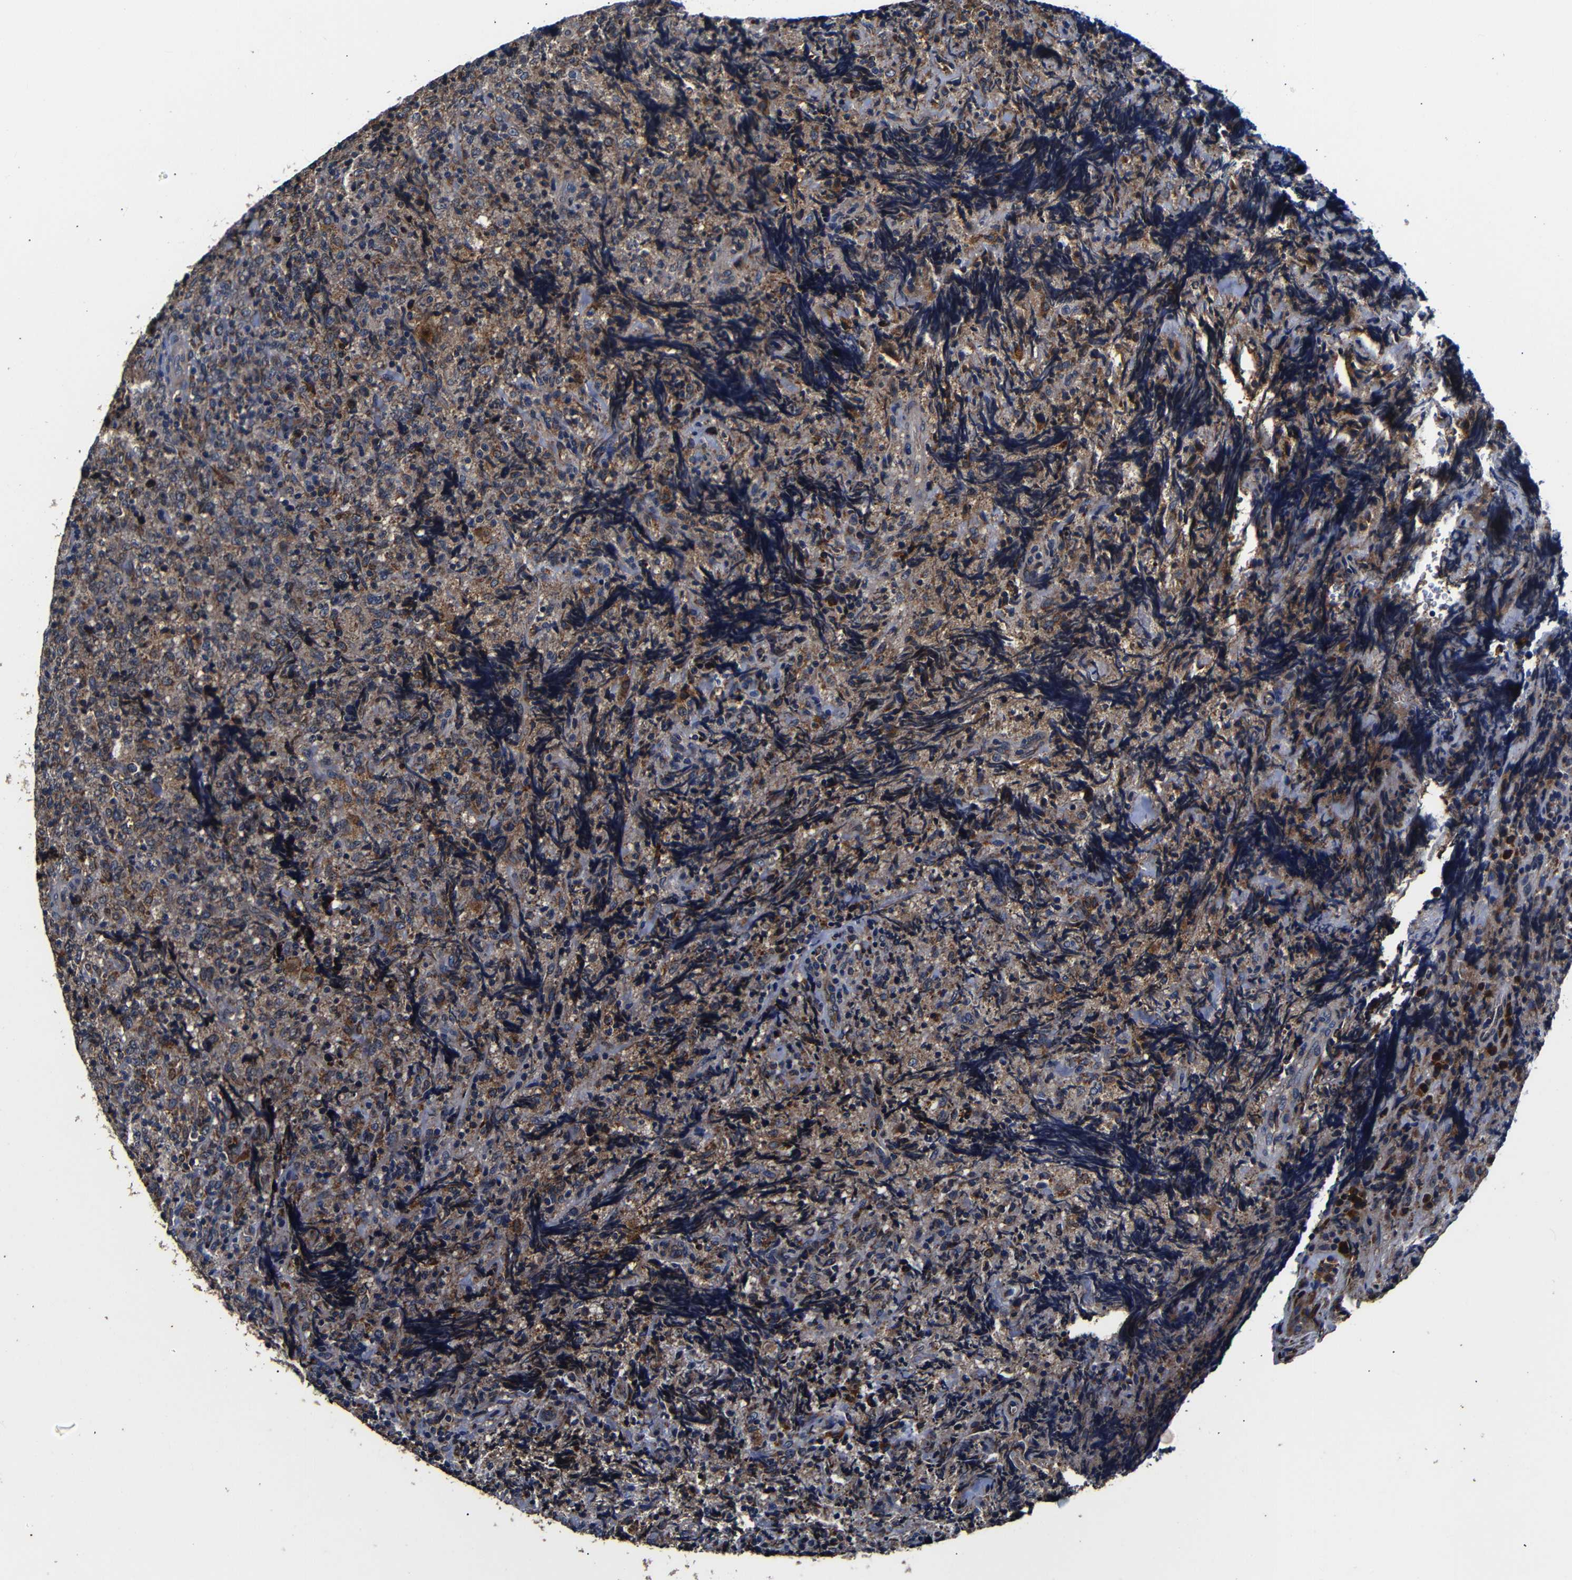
{"staining": {"intensity": "weak", "quantity": "<25%", "location": "cytoplasmic/membranous"}, "tissue": "lymphoma", "cell_type": "Tumor cells", "image_type": "cancer", "snomed": [{"axis": "morphology", "description": "Malignant lymphoma, non-Hodgkin's type, High grade"}, {"axis": "topography", "description": "Tonsil"}], "caption": "Immunohistochemistry of malignant lymphoma, non-Hodgkin's type (high-grade) displays no expression in tumor cells. (Brightfield microscopy of DAB (3,3'-diaminobenzidine) immunohistochemistry at high magnification).", "gene": "SCN9A", "patient": {"sex": "female", "age": 36}}